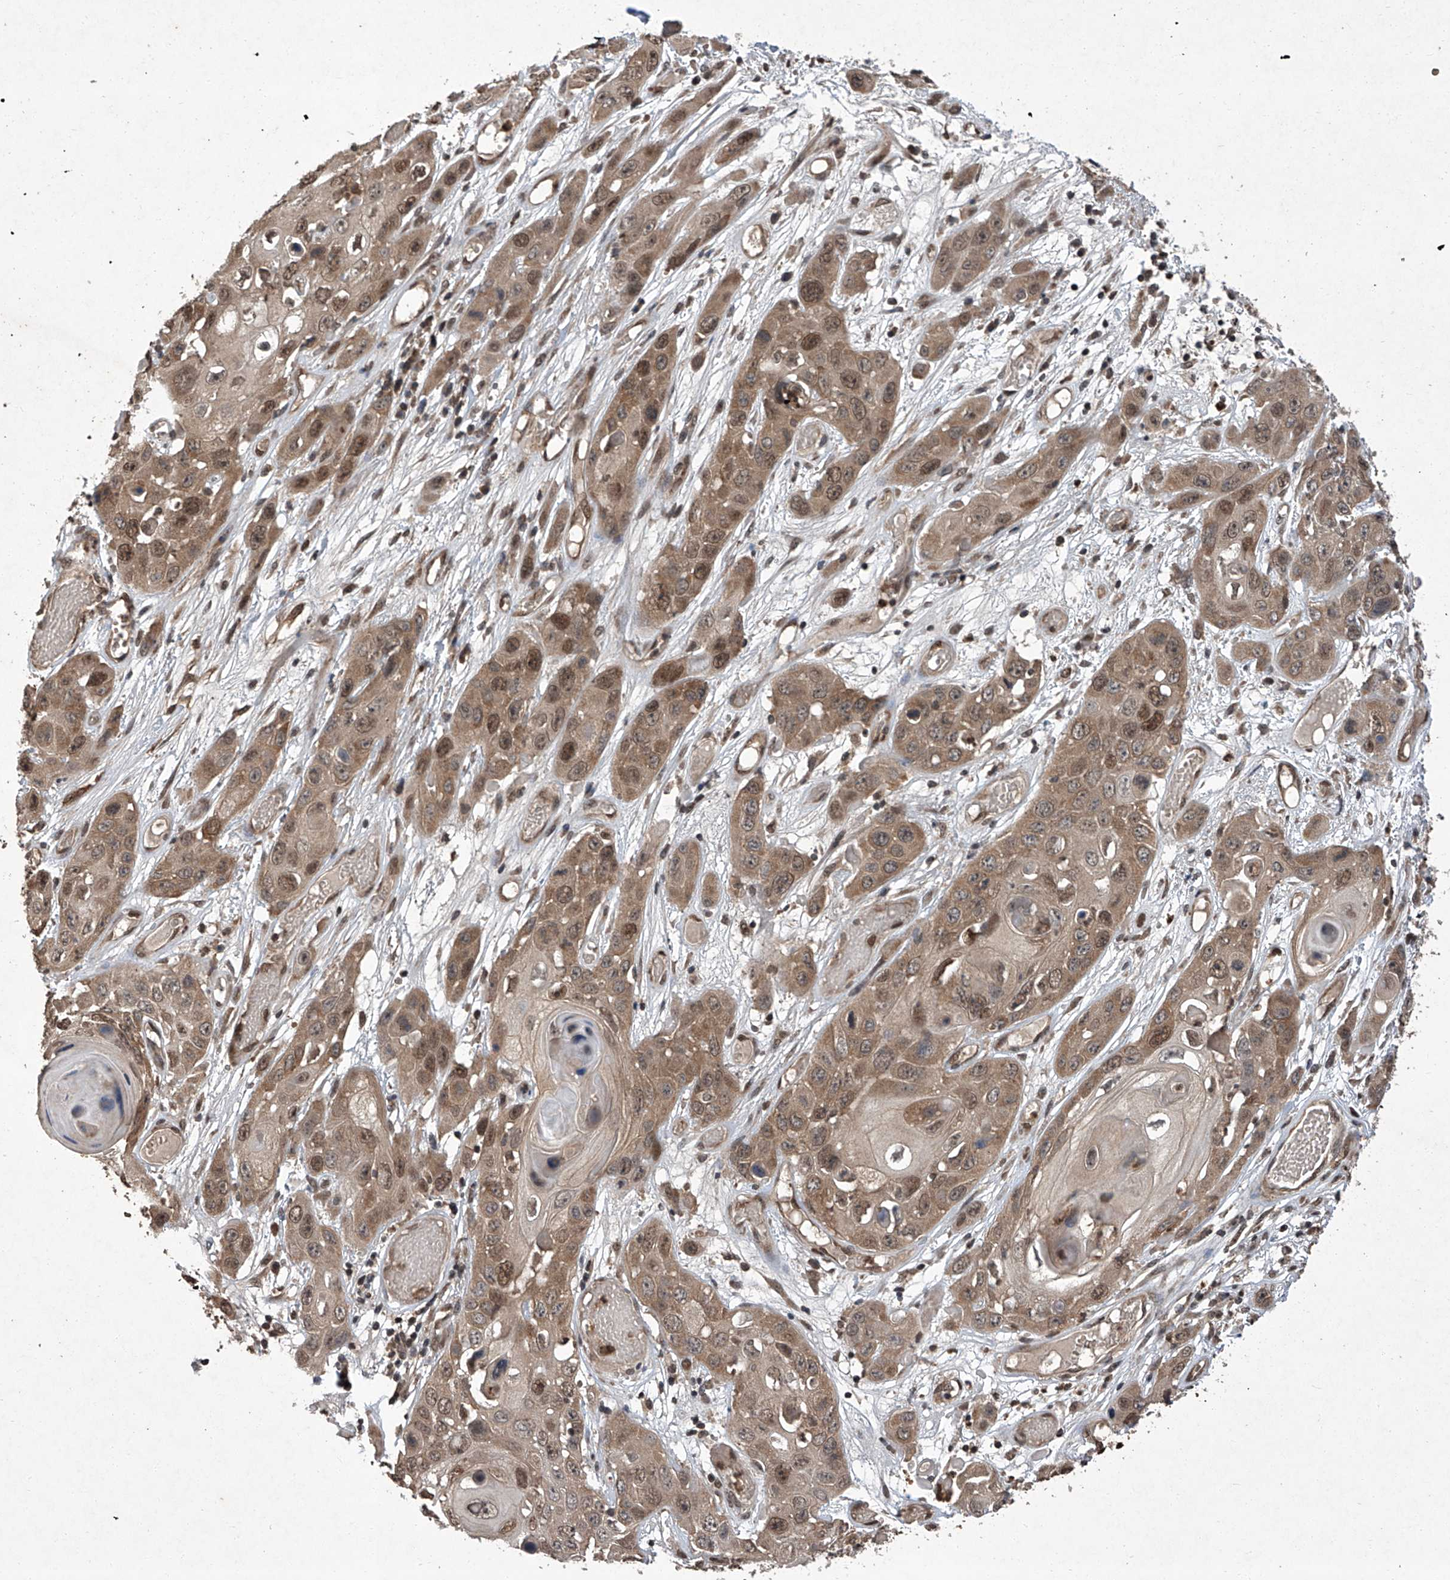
{"staining": {"intensity": "moderate", "quantity": ">75%", "location": "cytoplasmic/membranous,nuclear"}, "tissue": "skin cancer", "cell_type": "Tumor cells", "image_type": "cancer", "snomed": [{"axis": "morphology", "description": "Squamous cell carcinoma, NOS"}, {"axis": "topography", "description": "Skin"}], "caption": "Squamous cell carcinoma (skin) stained with a protein marker exhibits moderate staining in tumor cells.", "gene": "TSNAX", "patient": {"sex": "male", "age": 55}}